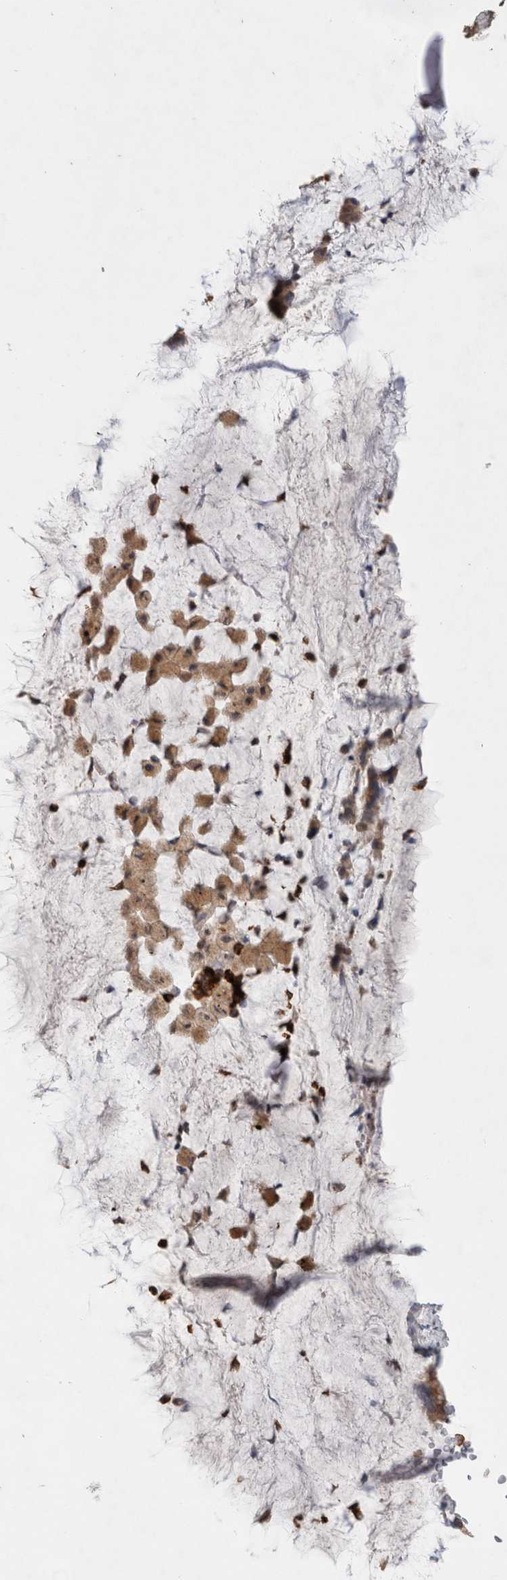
{"staining": {"intensity": "moderate", "quantity": ">75%", "location": "cytoplasmic/membranous"}, "tissue": "bronchus", "cell_type": "Respiratory epithelial cells", "image_type": "normal", "snomed": [{"axis": "morphology", "description": "Normal tissue, NOS"}, {"axis": "topography", "description": "Cartilage tissue"}], "caption": "Bronchus stained with immunohistochemistry (IHC) displays moderate cytoplasmic/membranous expression in about >75% of respiratory epithelial cells. The staining was performed using DAB, with brown indicating positive protein expression. Nuclei are stained blue with hematoxylin.", "gene": "GSDMB", "patient": {"sex": "female", "age": 63}}